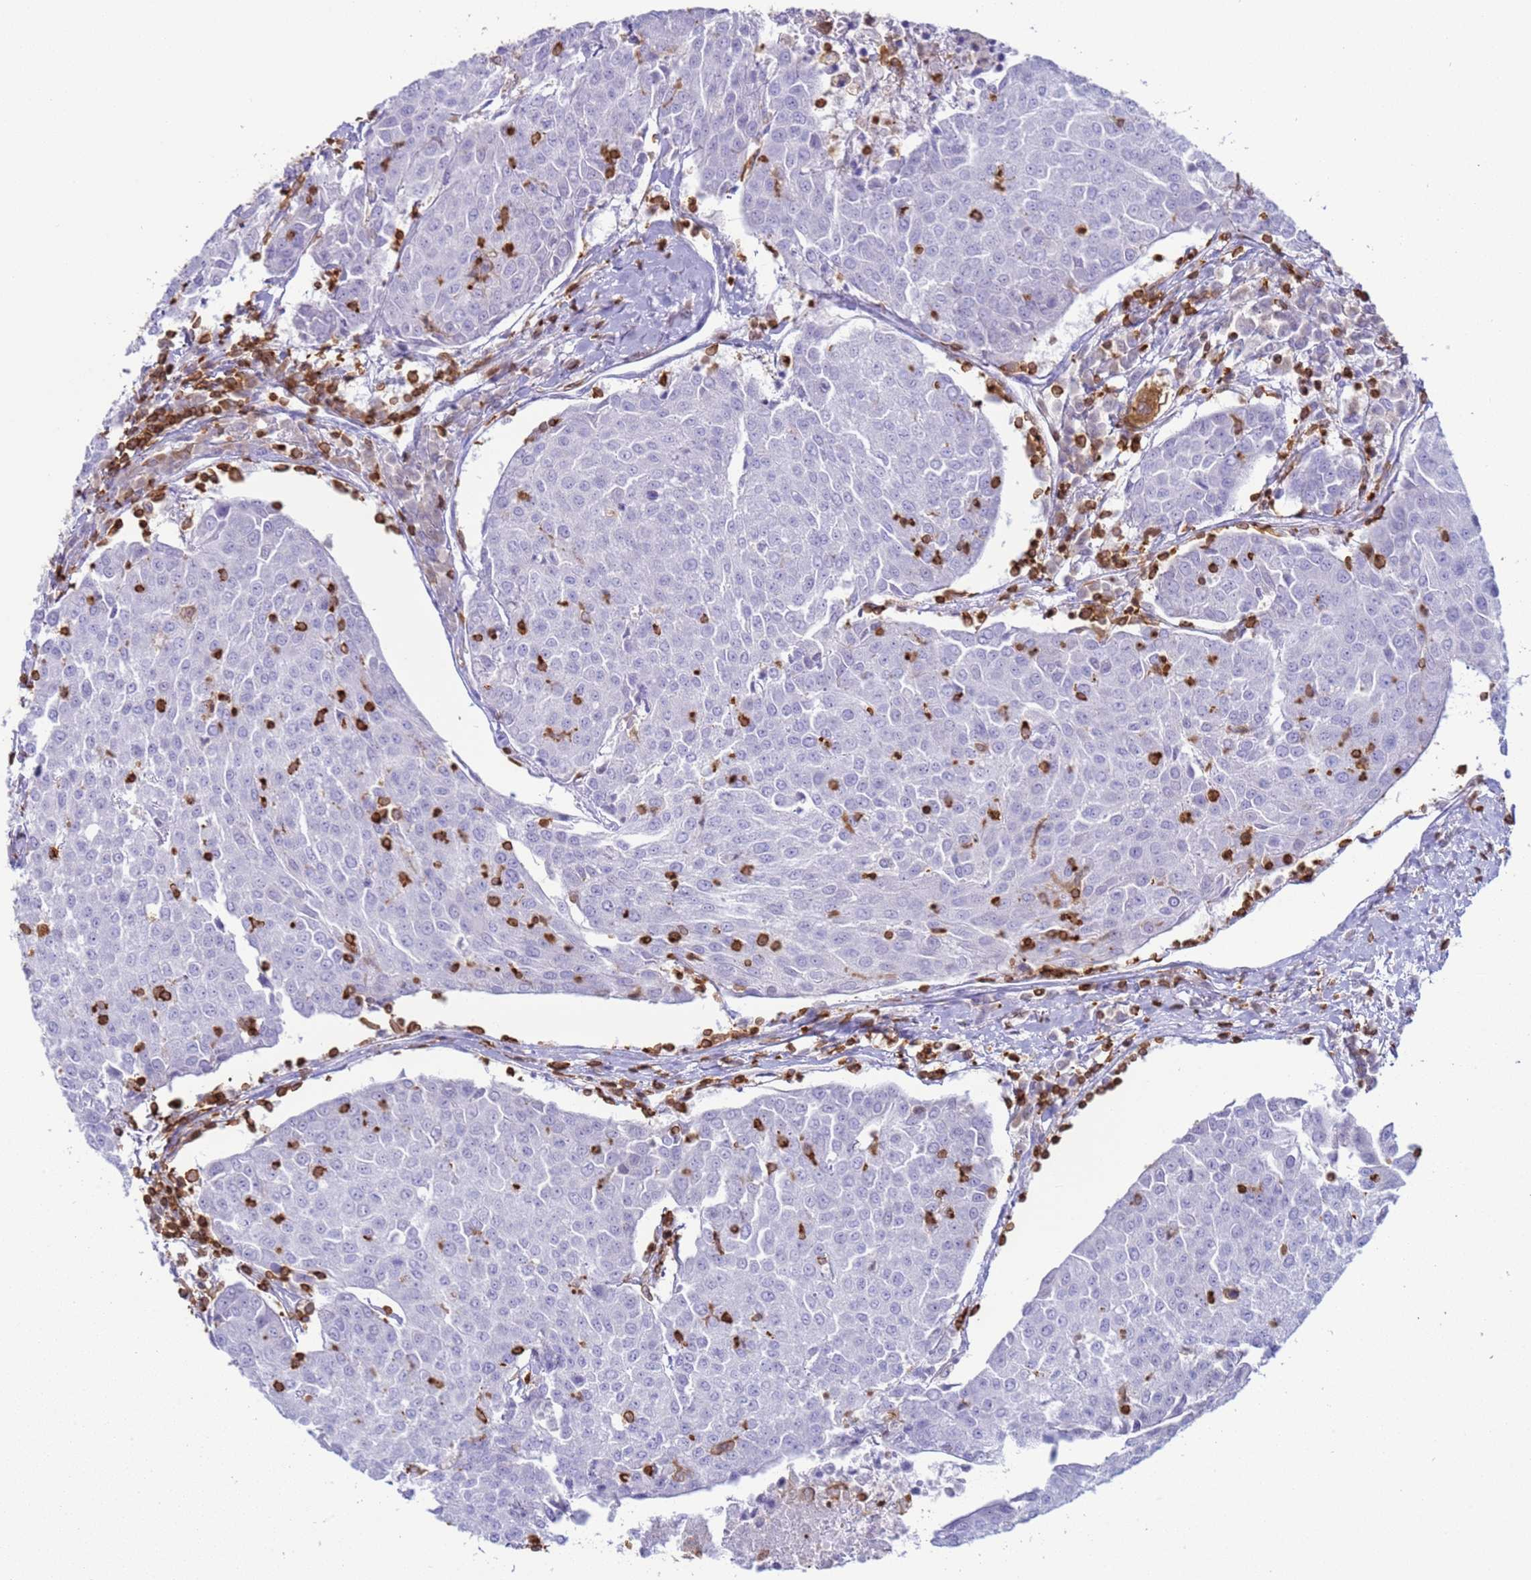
{"staining": {"intensity": "negative", "quantity": "none", "location": "none"}, "tissue": "urothelial cancer", "cell_type": "Tumor cells", "image_type": "cancer", "snomed": [{"axis": "morphology", "description": "Urothelial carcinoma, High grade"}, {"axis": "topography", "description": "Urinary bladder"}], "caption": "A high-resolution micrograph shows immunohistochemistry (IHC) staining of urothelial cancer, which exhibits no significant staining in tumor cells.", "gene": "IRF5", "patient": {"sex": "female", "age": 85}}